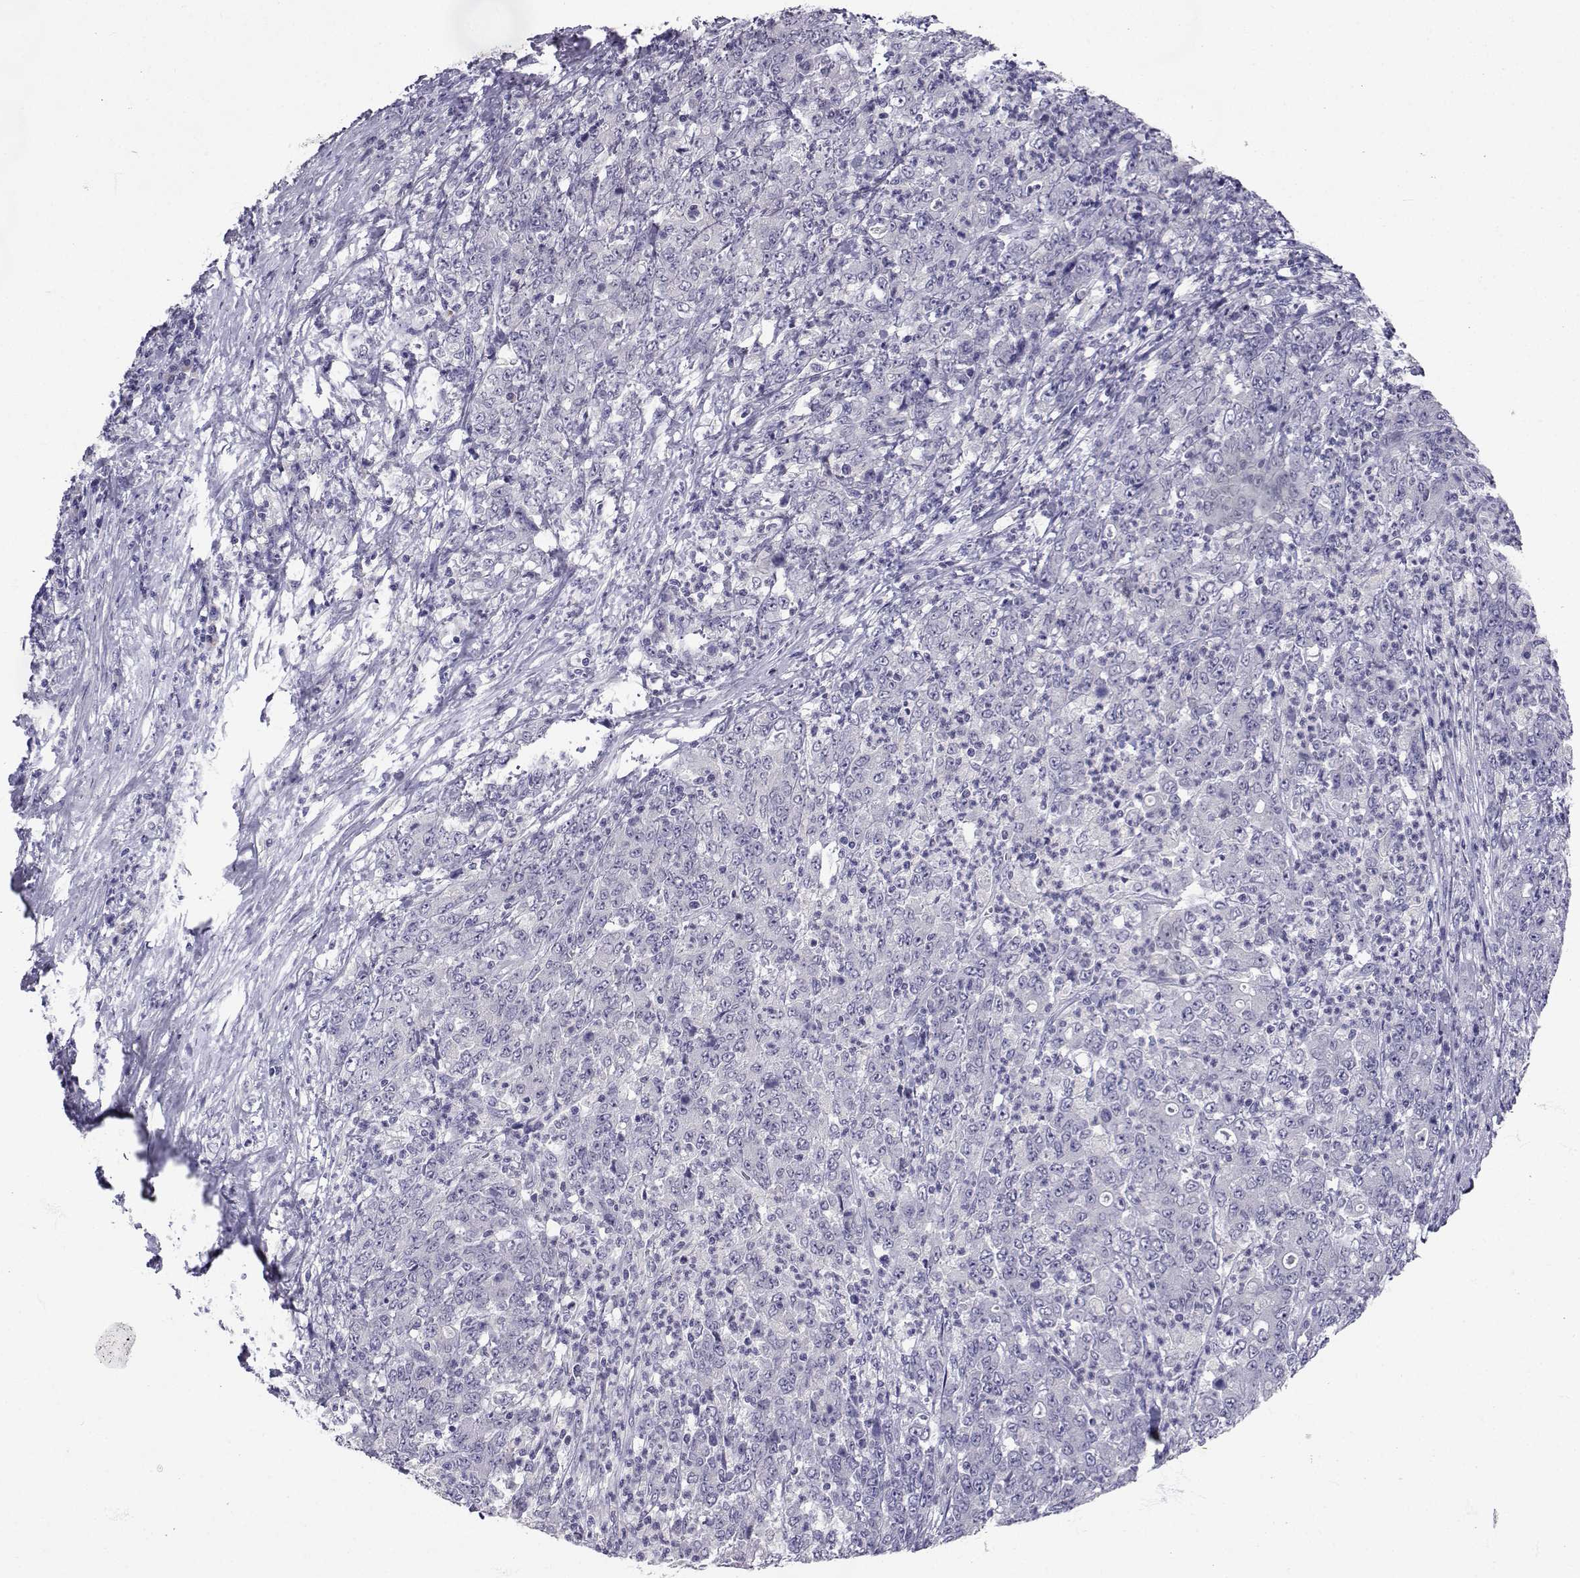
{"staining": {"intensity": "negative", "quantity": "none", "location": "none"}, "tissue": "stomach cancer", "cell_type": "Tumor cells", "image_type": "cancer", "snomed": [{"axis": "morphology", "description": "Adenocarcinoma, NOS"}, {"axis": "topography", "description": "Stomach, lower"}], "caption": "High magnification brightfield microscopy of stomach adenocarcinoma stained with DAB (brown) and counterstained with hematoxylin (blue): tumor cells show no significant staining. (DAB immunohistochemistry (IHC) visualized using brightfield microscopy, high magnification).", "gene": "SLC6A3", "patient": {"sex": "female", "age": 71}}